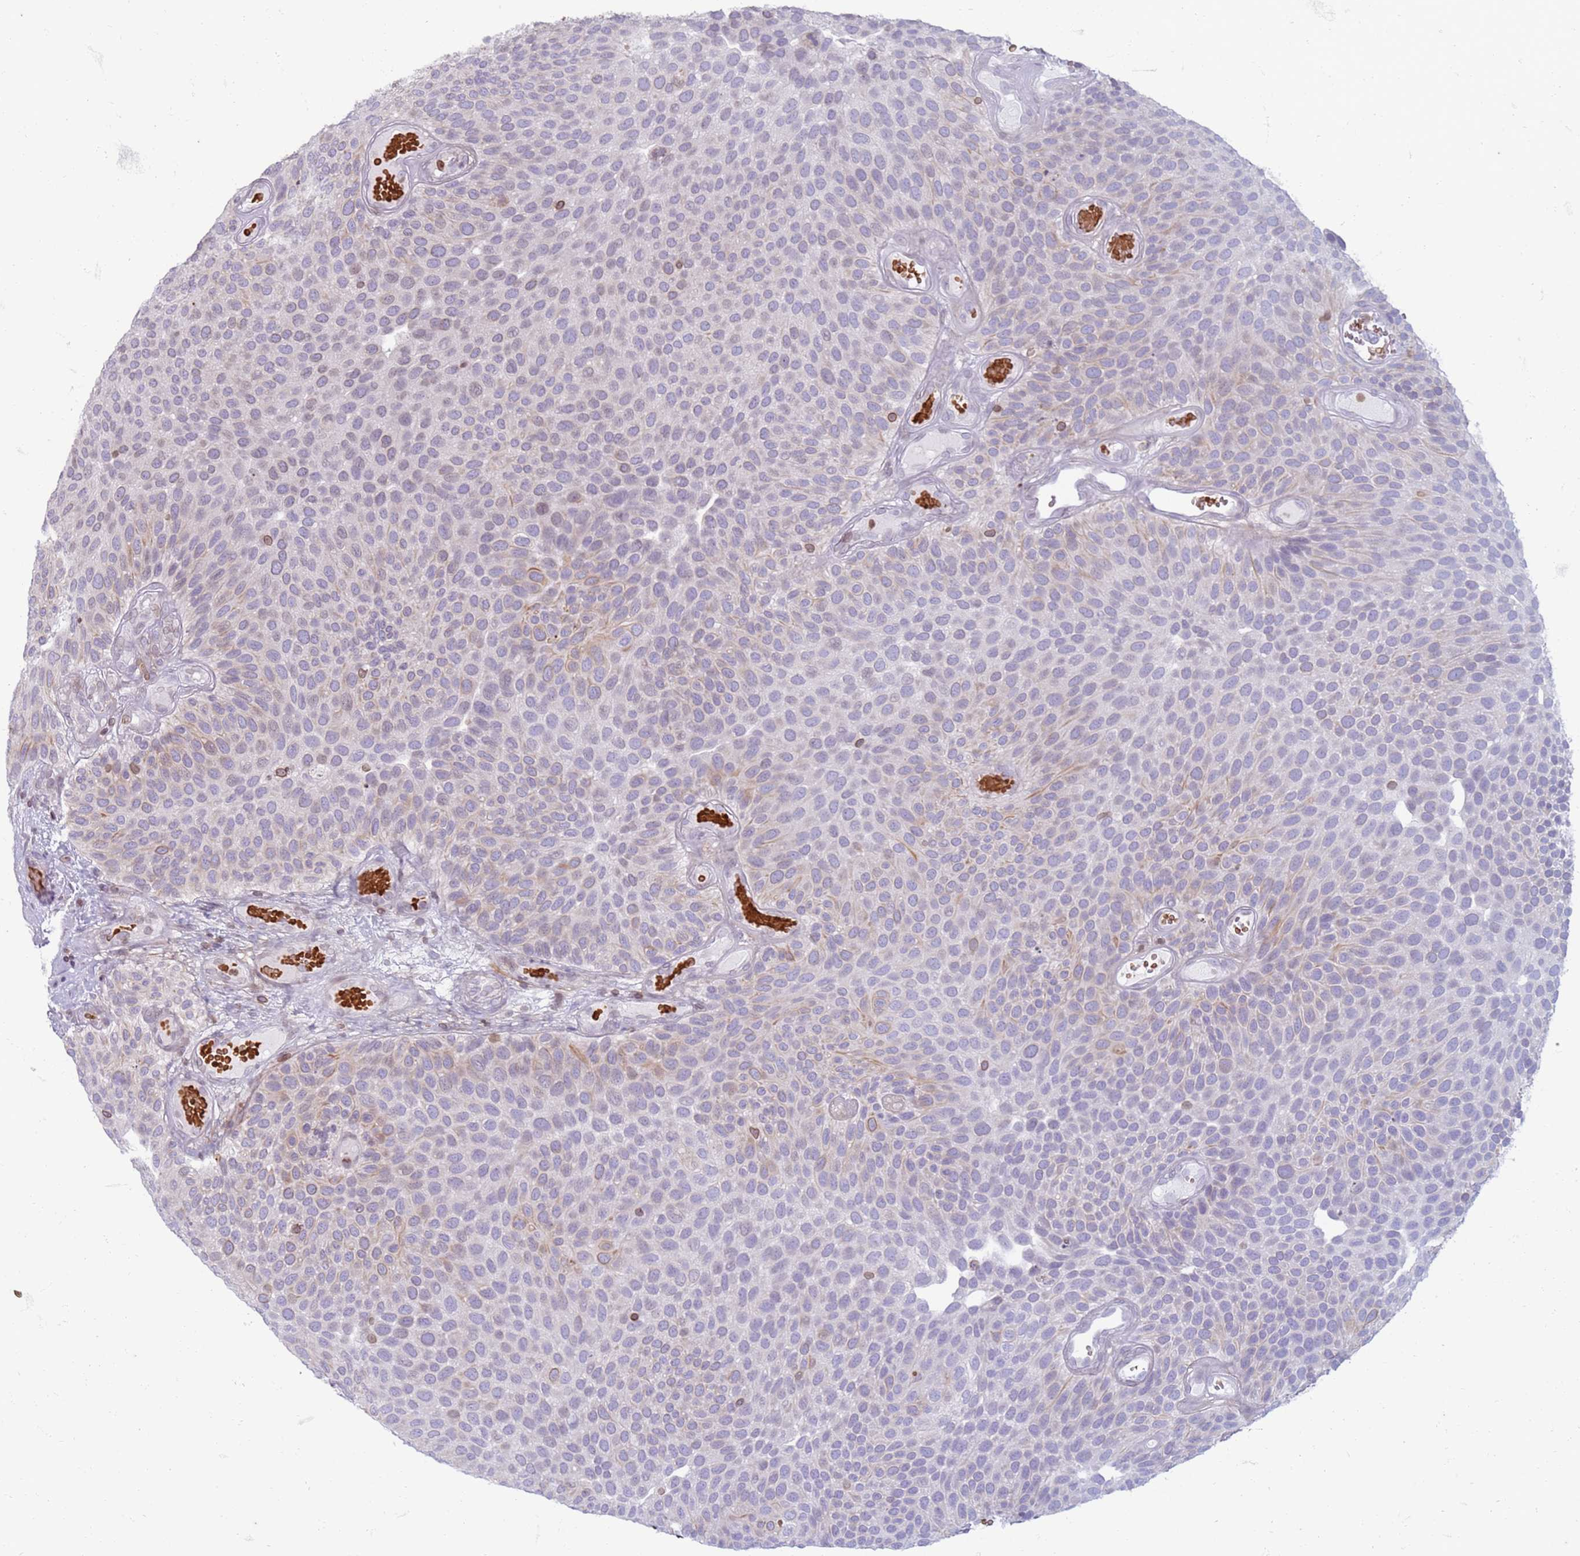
{"staining": {"intensity": "moderate", "quantity": "<25%", "location": "cytoplasmic/membranous,nuclear"}, "tissue": "urothelial cancer", "cell_type": "Tumor cells", "image_type": "cancer", "snomed": [{"axis": "morphology", "description": "Urothelial carcinoma, Low grade"}, {"axis": "topography", "description": "Urinary bladder"}], "caption": "Low-grade urothelial carcinoma stained for a protein (brown) reveals moderate cytoplasmic/membranous and nuclear positive staining in approximately <25% of tumor cells.", "gene": "METTL25B", "patient": {"sex": "male", "age": 89}}